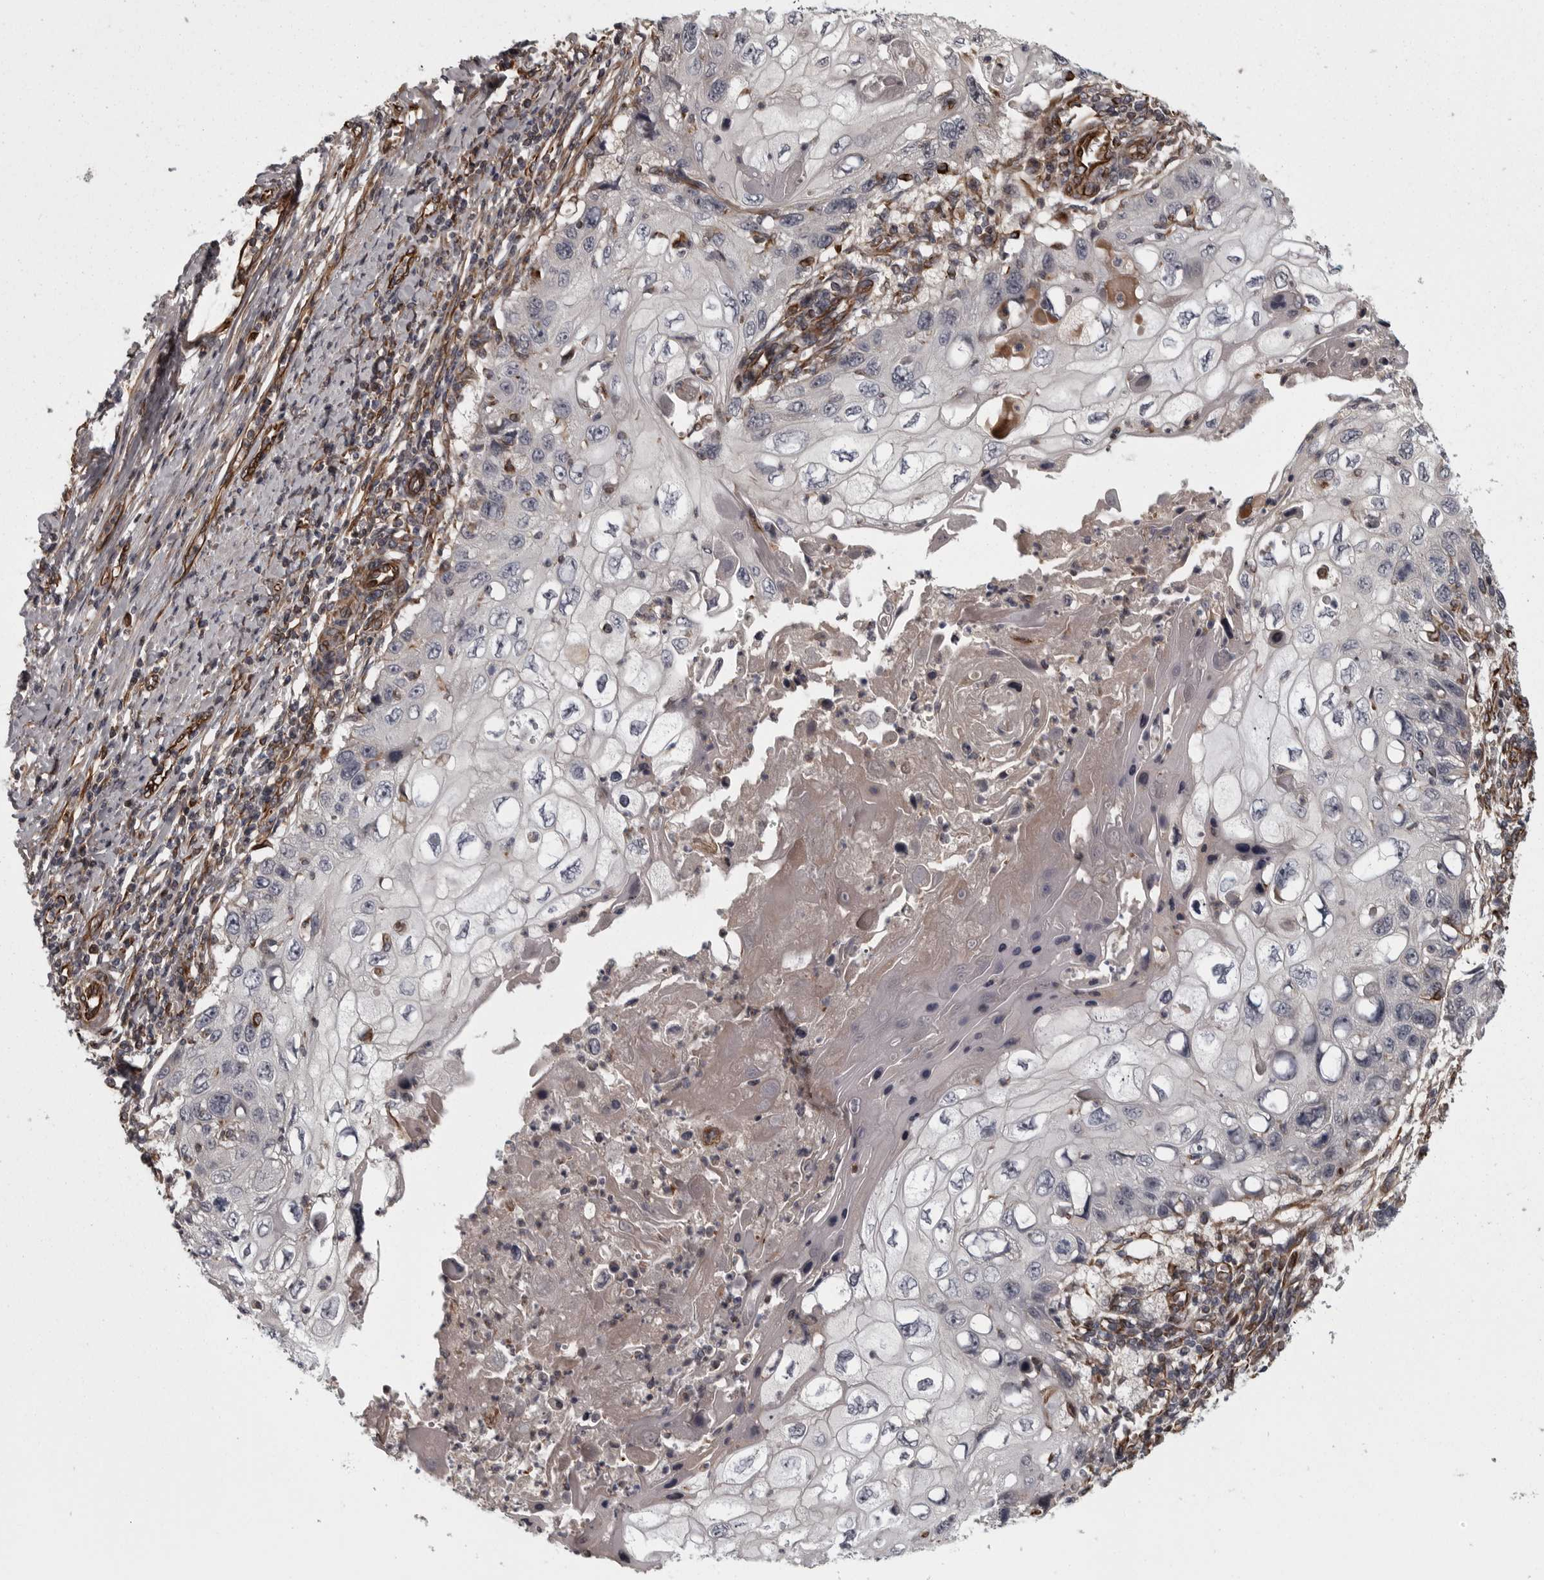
{"staining": {"intensity": "negative", "quantity": "none", "location": "none"}, "tissue": "cervical cancer", "cell_type": "Tumor cells", "image_type": "cancer", "snomed": [{"axis": "morphology", "description": "Squamous cell carcinoma, NOS"}, {"axis": "topography", "description": "Cervix"}], "caption": "The photomicrograph exhibits no staining of tumor cells in cervical cancer (squamous cell carcinoma). Brightfield microscopy of immunohistochemistry (IHC) stained with DAB (3,3'-diaminobenzidine) (brown) and hematoxylin (blue), captured at high magnification.", "gene": "FAAP100", "patient": {"sex": "female", "age": 70}}